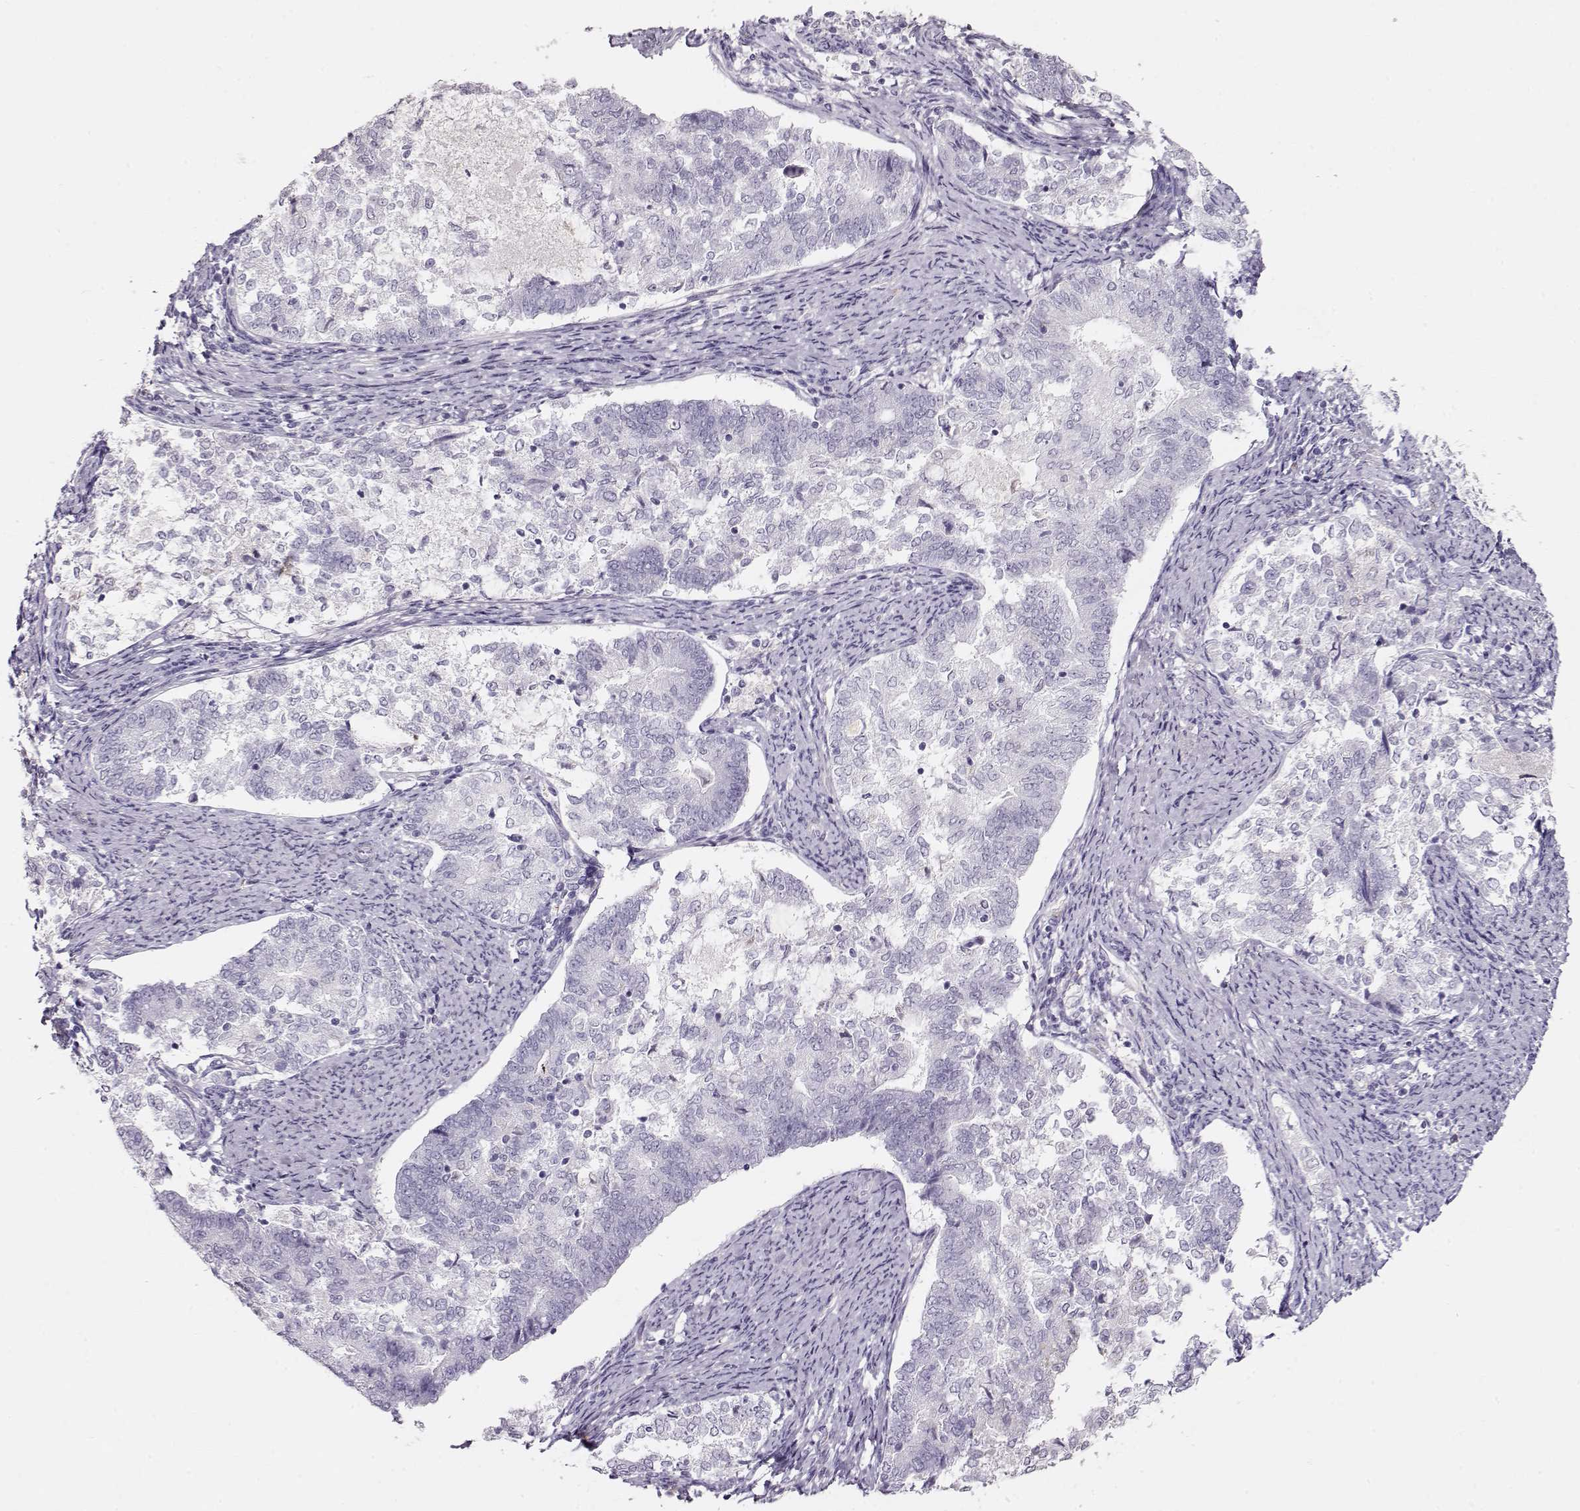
{"staining": {"intensity": "negative", "quantity": "none", "location": "none"}, "tissue": "endometrial cancer", "cell_type": "Tumor cells", "image_type": "cancer", "snomed": [{"axis": "morphology", "description": "Adenocarcinoma, NOS"}, {"axis": "topography", "description": "Endometrium"}], "caption": "Micrograph shows no protein expression in tumor cells of endometrial adenocarcinoma tissue.", "gene": "RBM44", "patient": {"sex": "female", "age": 65}}